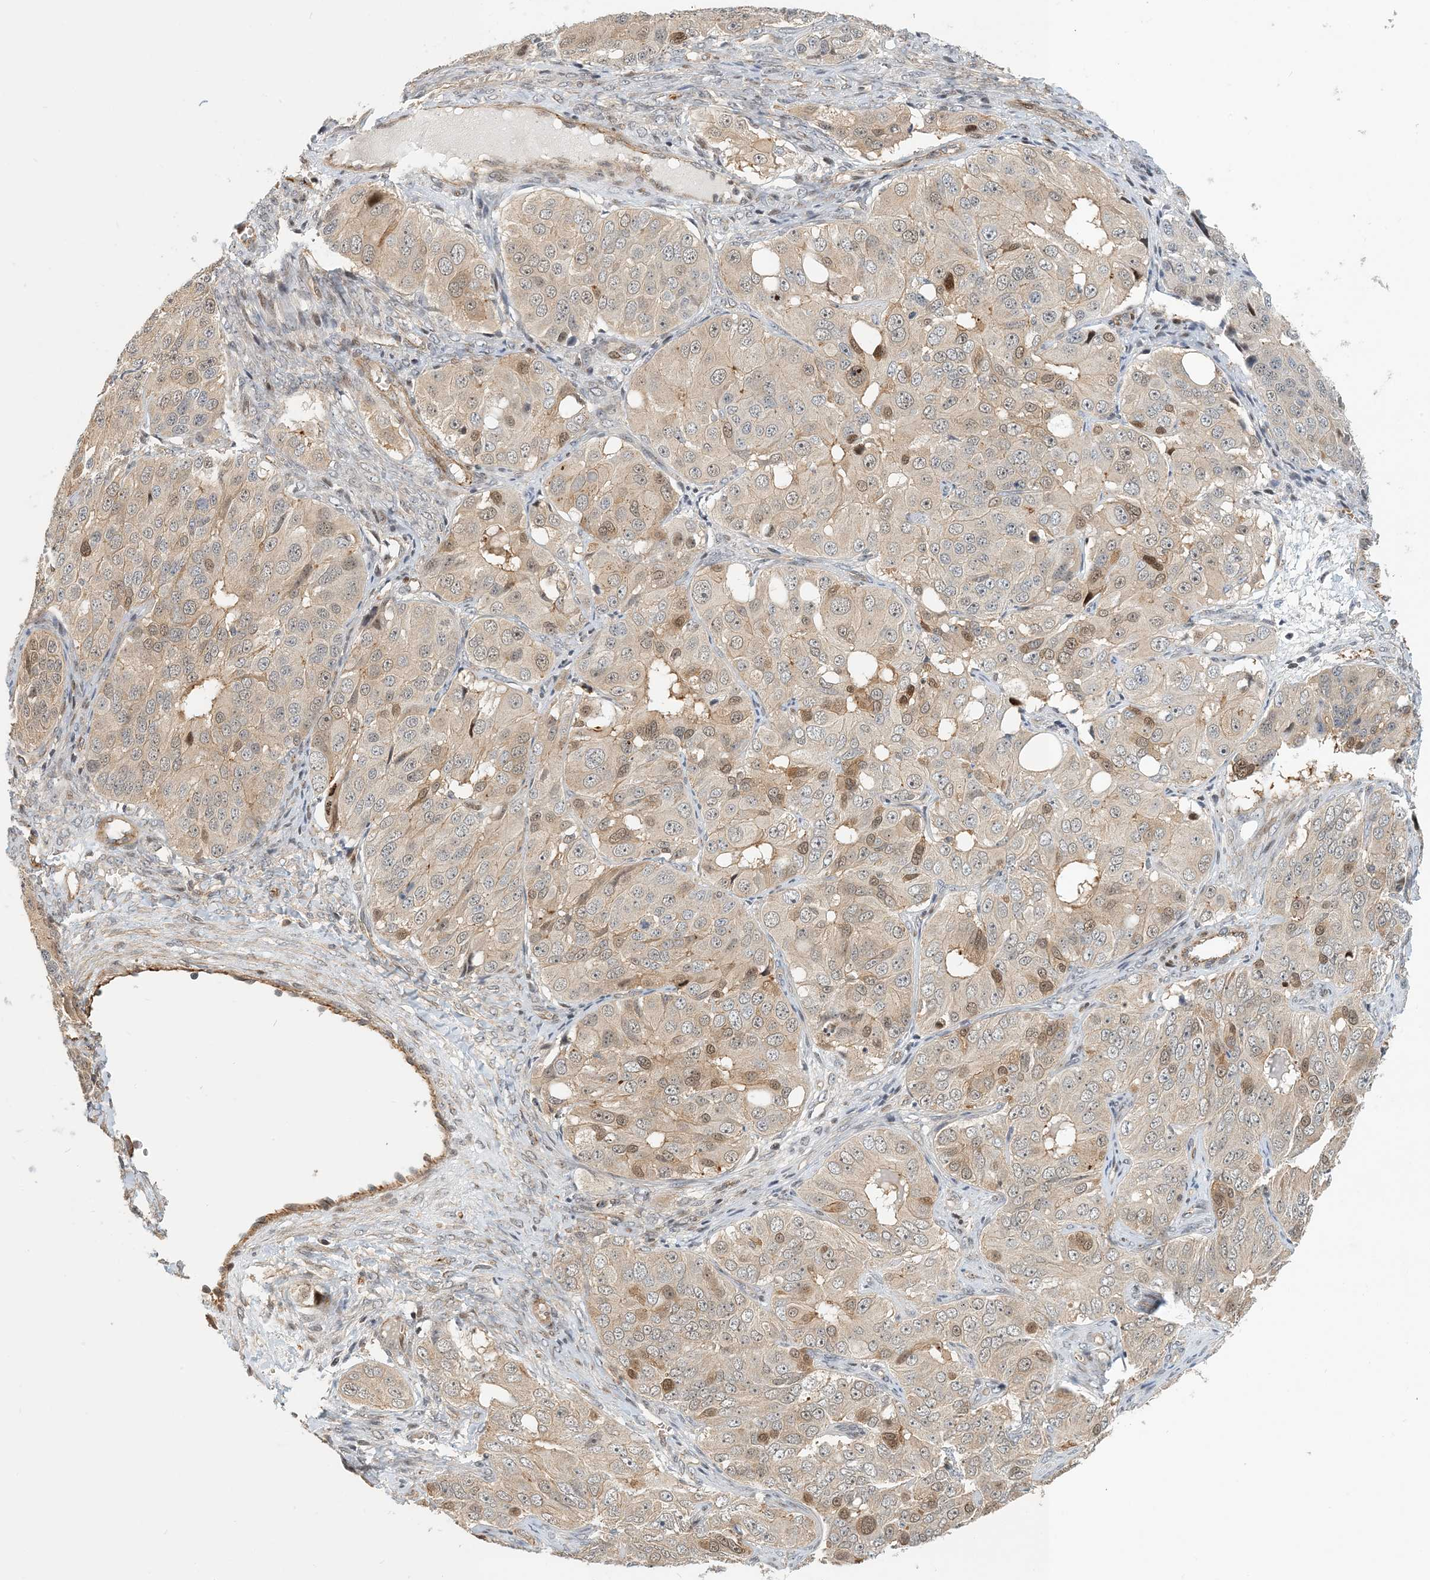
{"staining": {"intensity": "moderate", "quantity": "<25%", "location": "cytoplasmic/membranous,nuclear"}, "tissue": "ovarian cancer", "cell_type": "Tumor cells", "image_type": "cancer", "snomed": [{"axis": "morphology", "description": "Carcinoma, endometroid"}, {"axis": "topography", "description": "Ovary"}], "caption": "Protein positivity by immunohistochemistry (IHC) reveals moderate cytoplasmic/membranous and nuclear staining in approximately <25% of tumor cells in endometroid carcinoma (ovarian).", "gene": "MAPKBP1", "patient": {"sex": "female", "age": 51}}